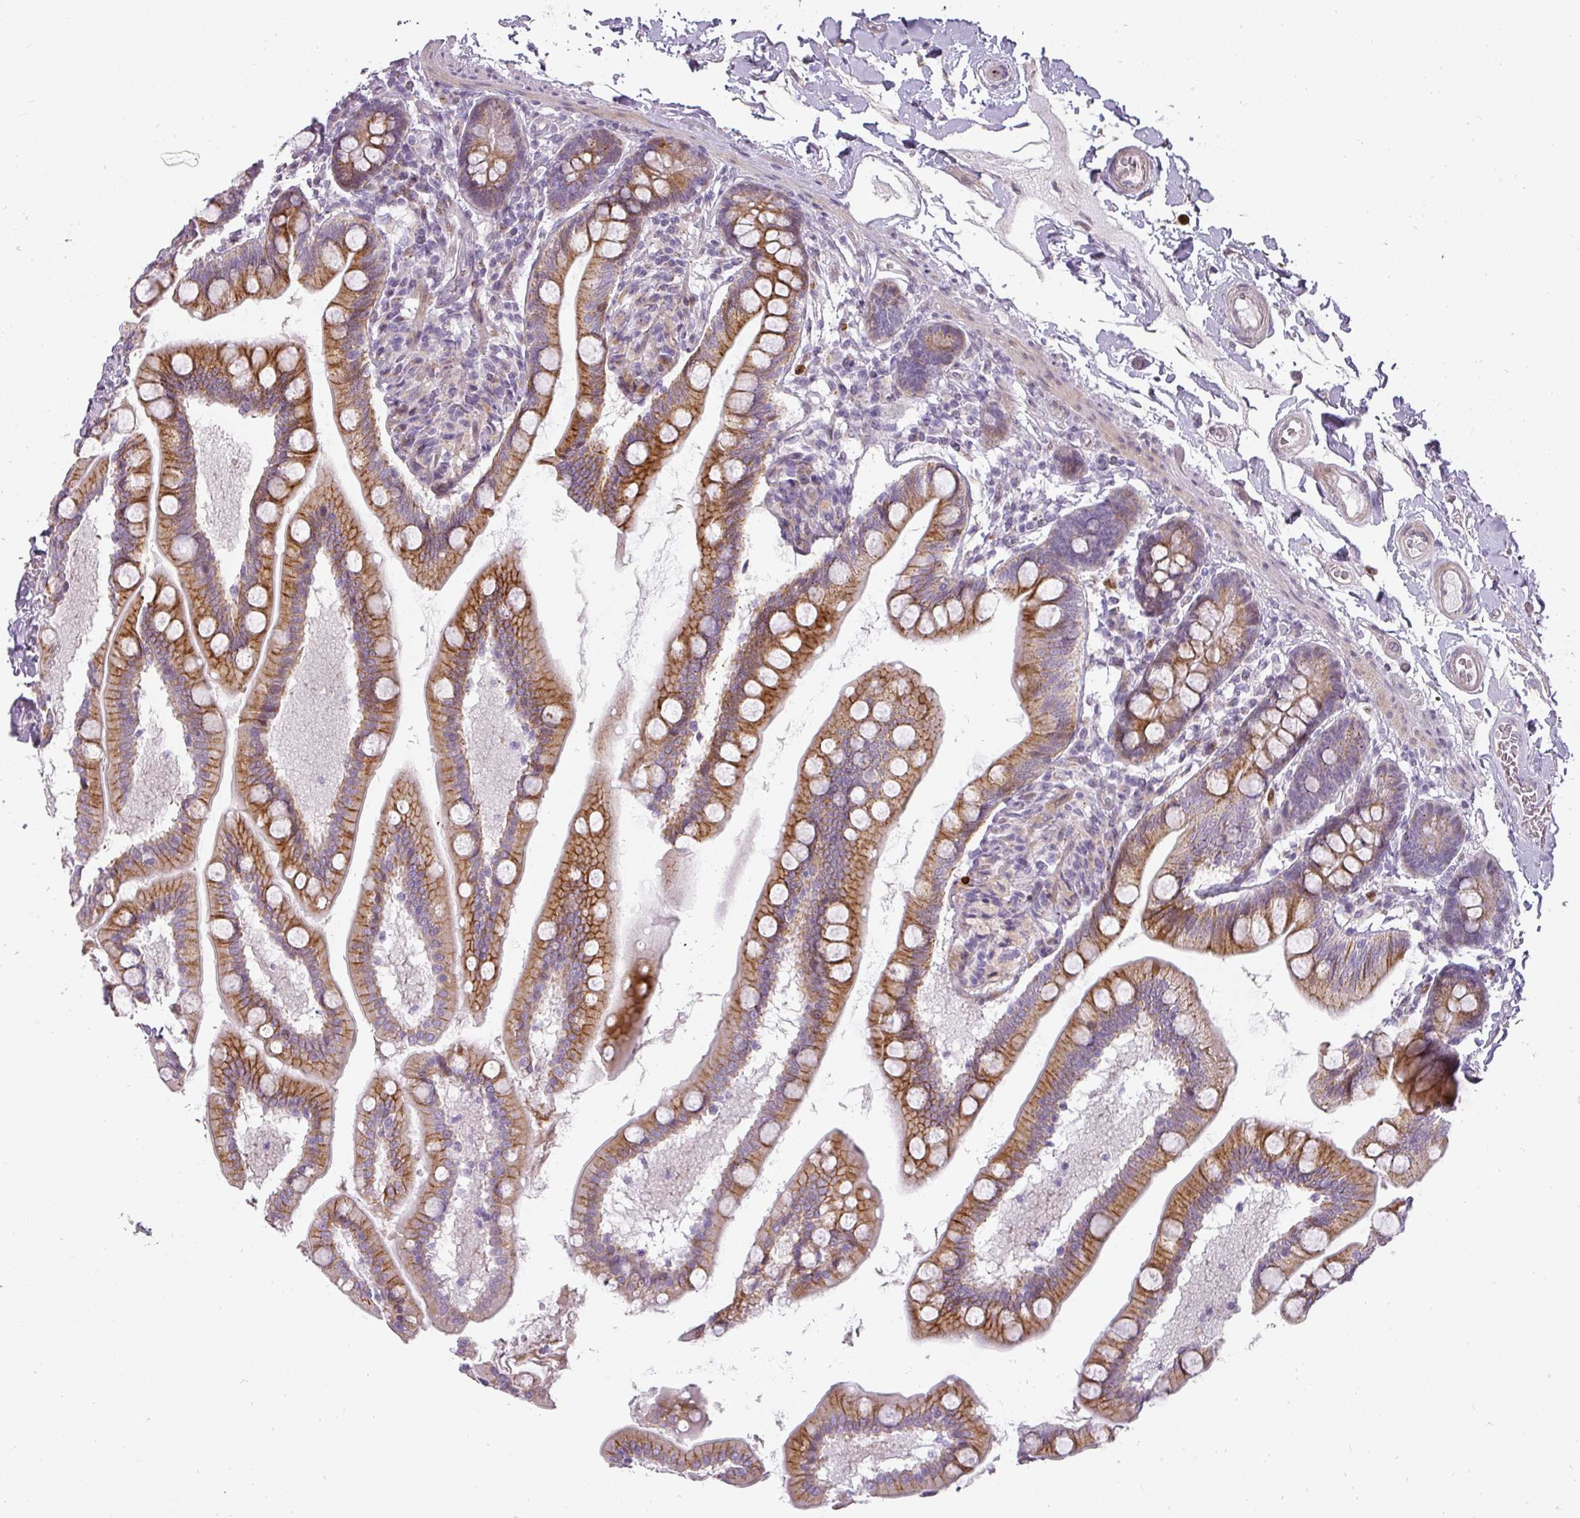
{"staining": {"intensity": "moderate", "quantity": ">75%", "location": "cytoplasmic/membranous"}, "tissue": "small intestine", "cell_type": "Glandular cells", "image_type": "normal", "snomed": [{"axis": "morphology", "description": "Normal tissue, NOS"}, {"axis": "topography", "description": "Small intestine"}], "caption": "Immunohistochemical staining of benign small intestine displays >75% levels of moderate cytoplasmic/membranous protein staining in approximately >75% of glandular cells. (DAB IHC, brown staining for protein, blue staining for nuclei).", "gene": "BIK", "patient": {"sex": "female", "age": 64}}